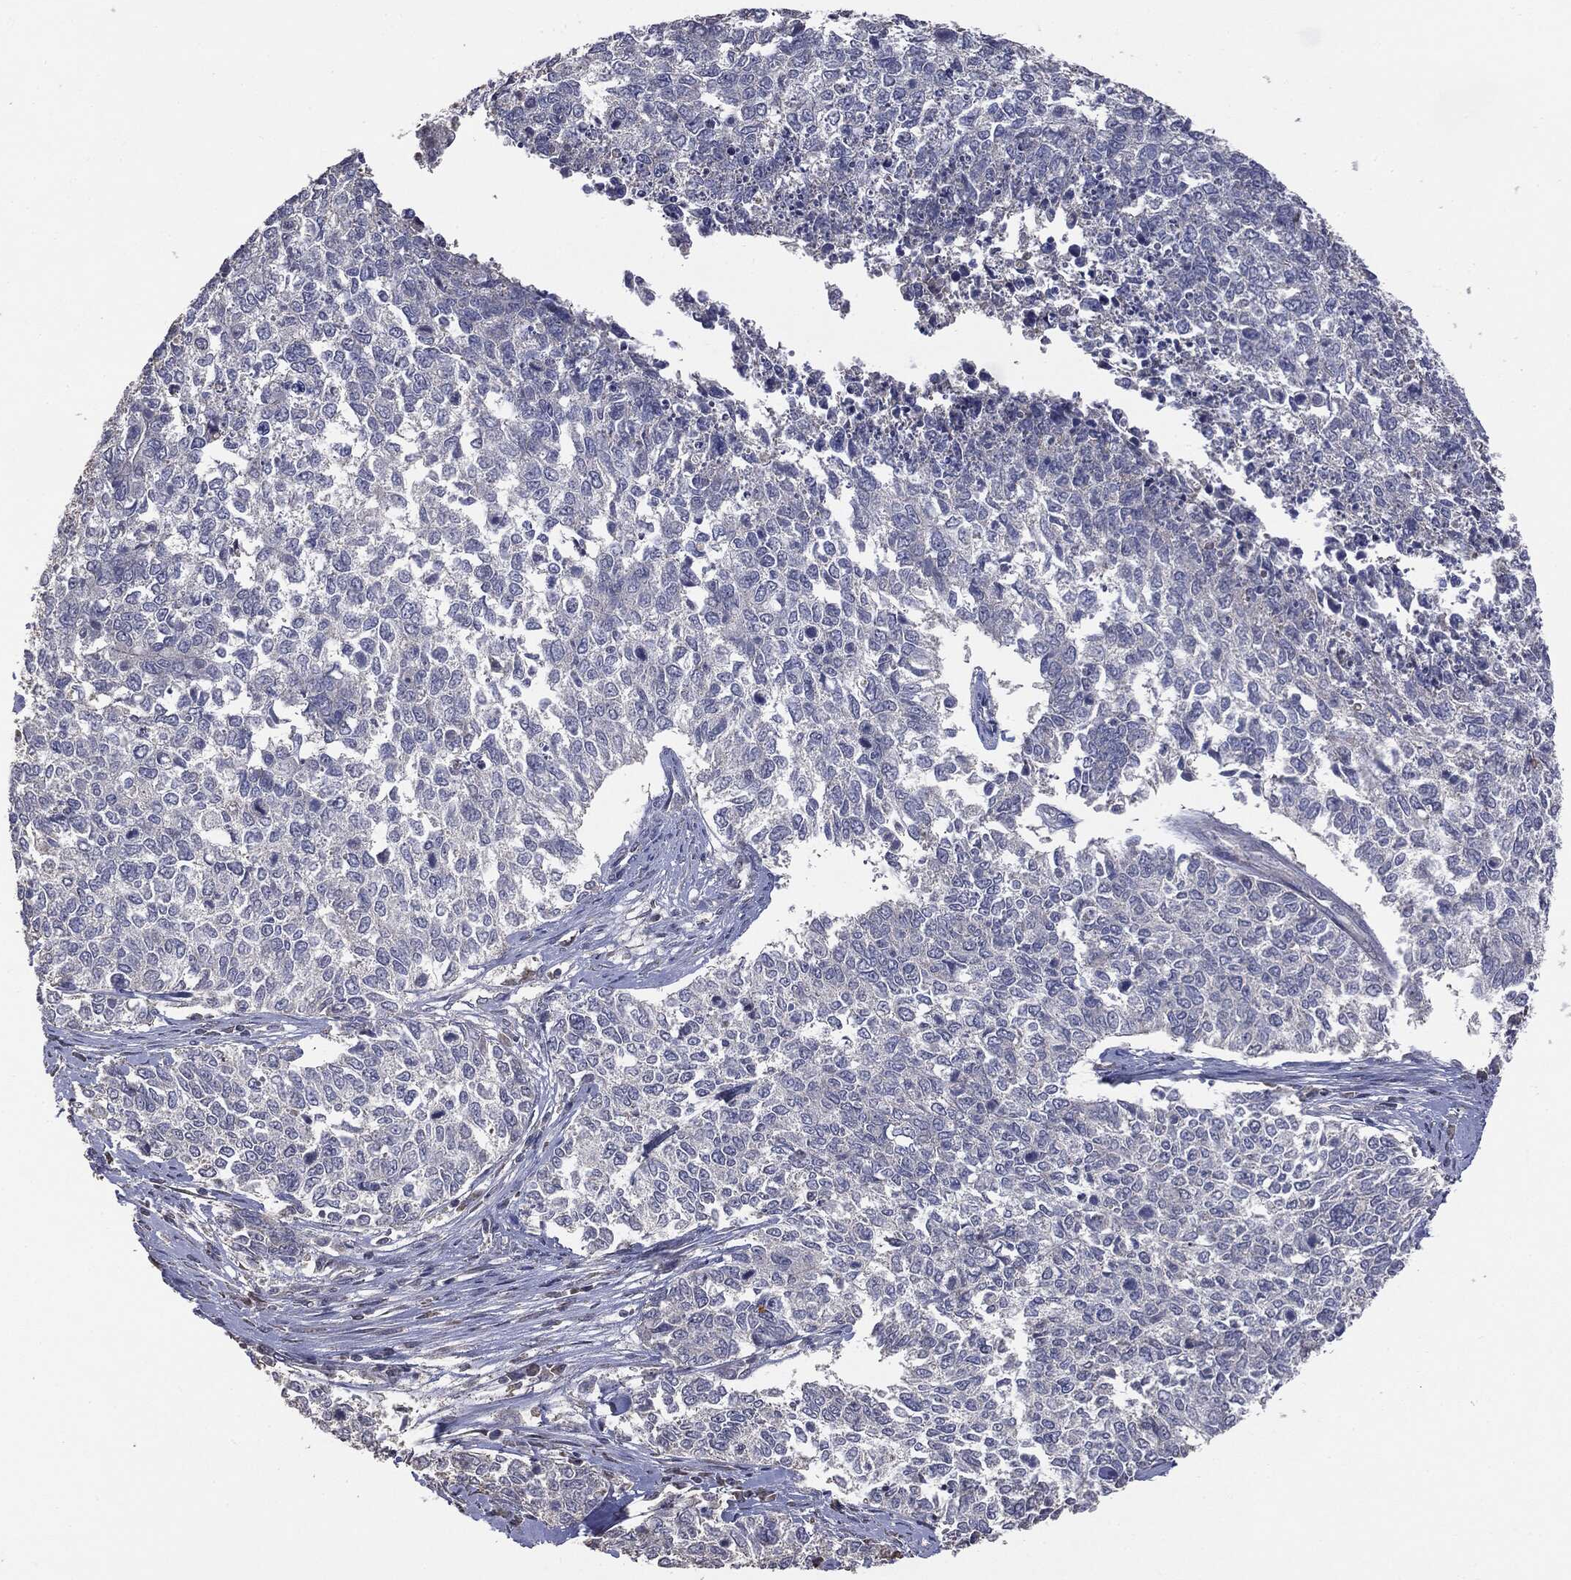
{"staining": {"intensity": "negative", "quantity": "none", "location": "none"}, "tissue": "cervical cancer", "cell_type": "Tumor cells", "image_type": "cancer", "snomed": [{"axis": "morphology", "description": "Adenocarcinoma, NOS"}, {"axis": "topography", "description": "Cervix"}], "caption": "A high-resolution image shows immunohistochemistry (IHC) staining of cervical cancer, which displays no significant expression in tumor cells.", "gene": "MTOR", "patient": {"sex": "female", "age": 63}}